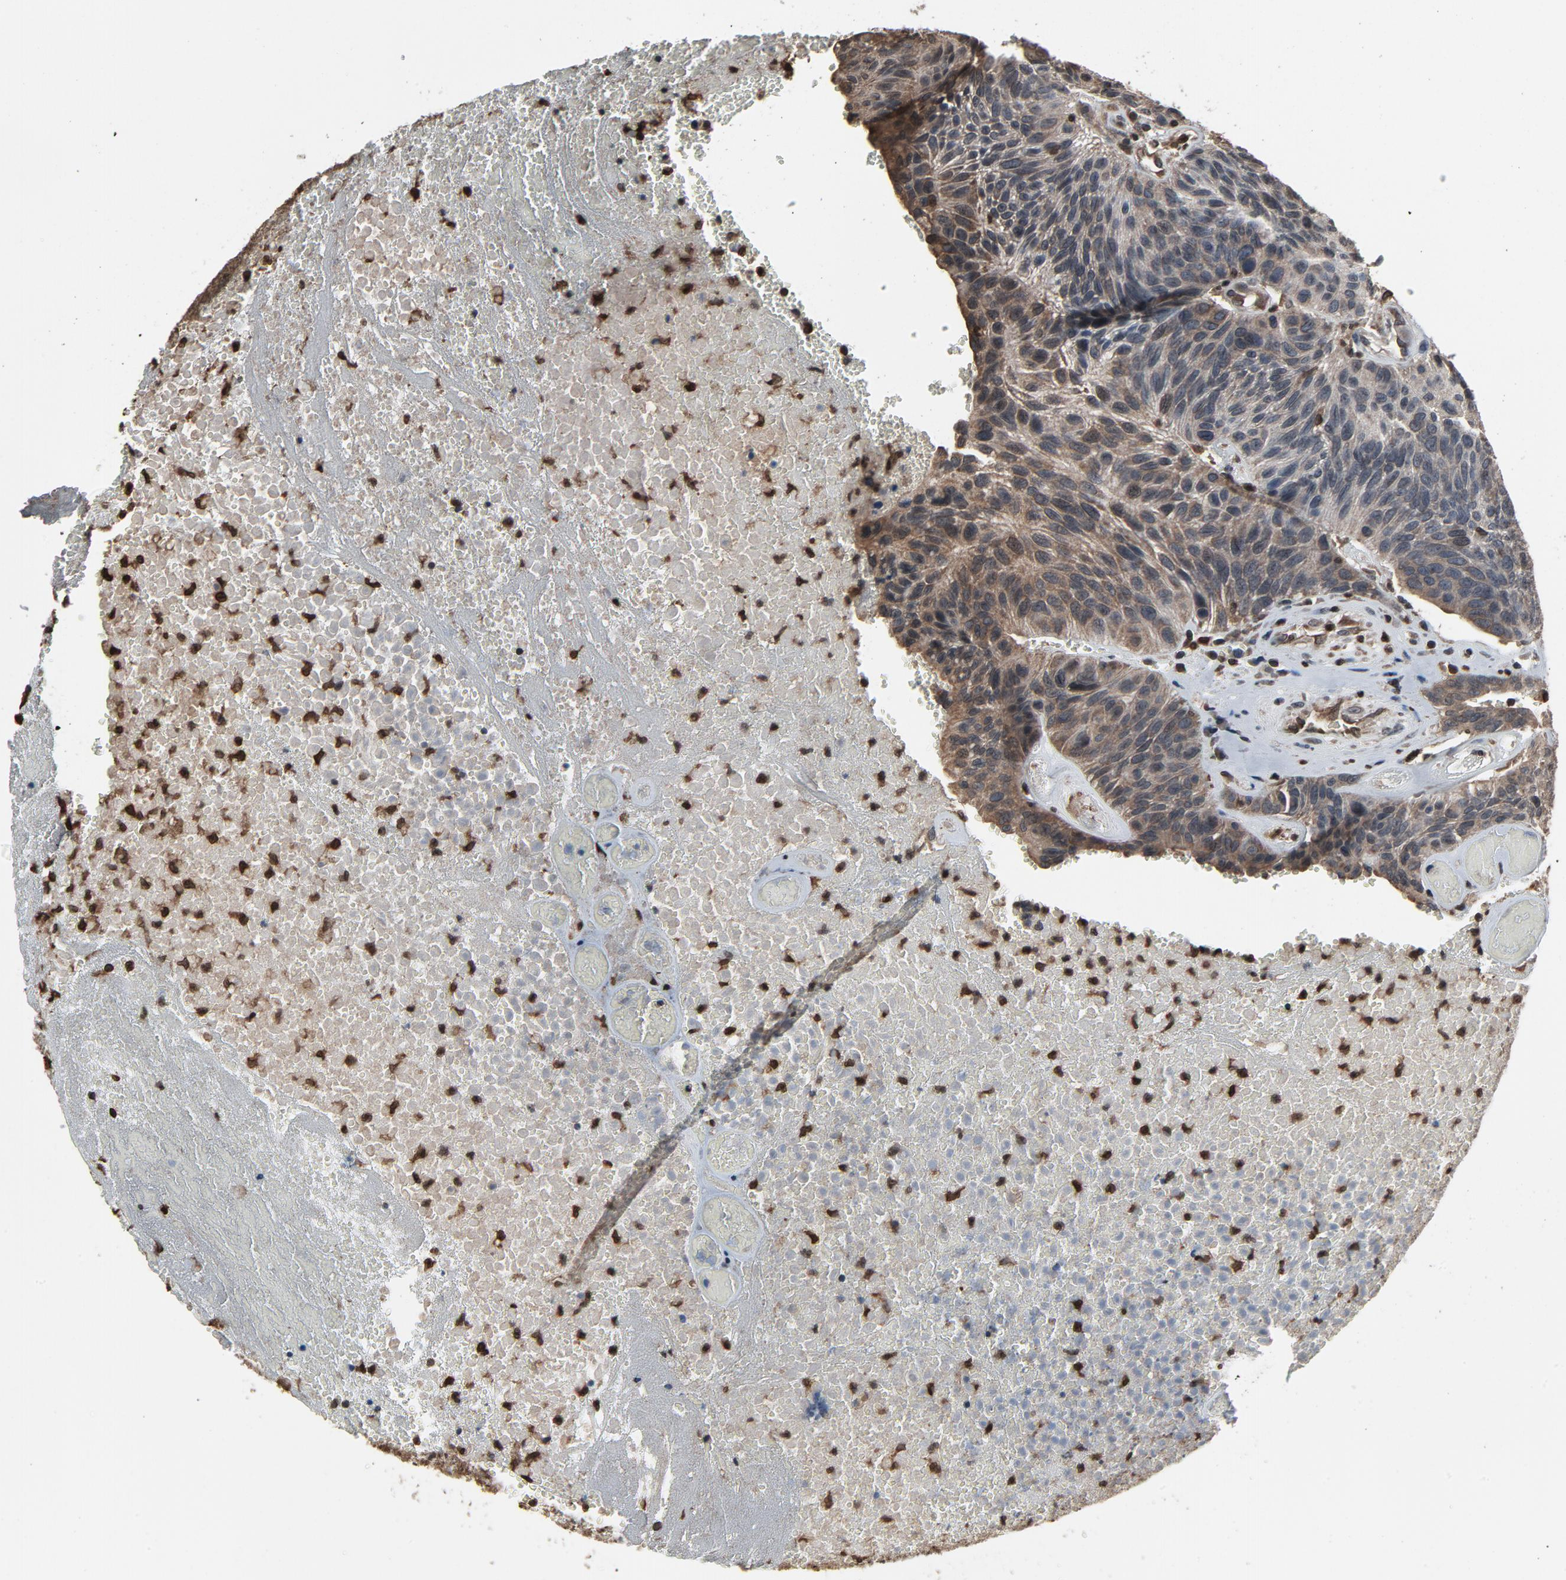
{"staining": {"intensity": "weak", "quantity": ">75%", "location": "cytoplasmic/membranous"}, "tissue": "urothelial cancer", "cell_type": "Tumor cells", "image_type": "cancer", "snomed": [{"axis": "morphology", "description": "Urothelial carcinoma, High grade"}, {"axis": "topography", "description": "Urinary bladder"}], "caption": "A brown stain labels weak cytoplasmic/membranous staining of a protein in human urothelial carcinoma (high-grade) tumor cells. Immunohistochemistry stains the protein of interest in brown and the nuclei are stained blue.", "gene": "UBE2D1", "patient": {"sex": "male", "age": 66}}